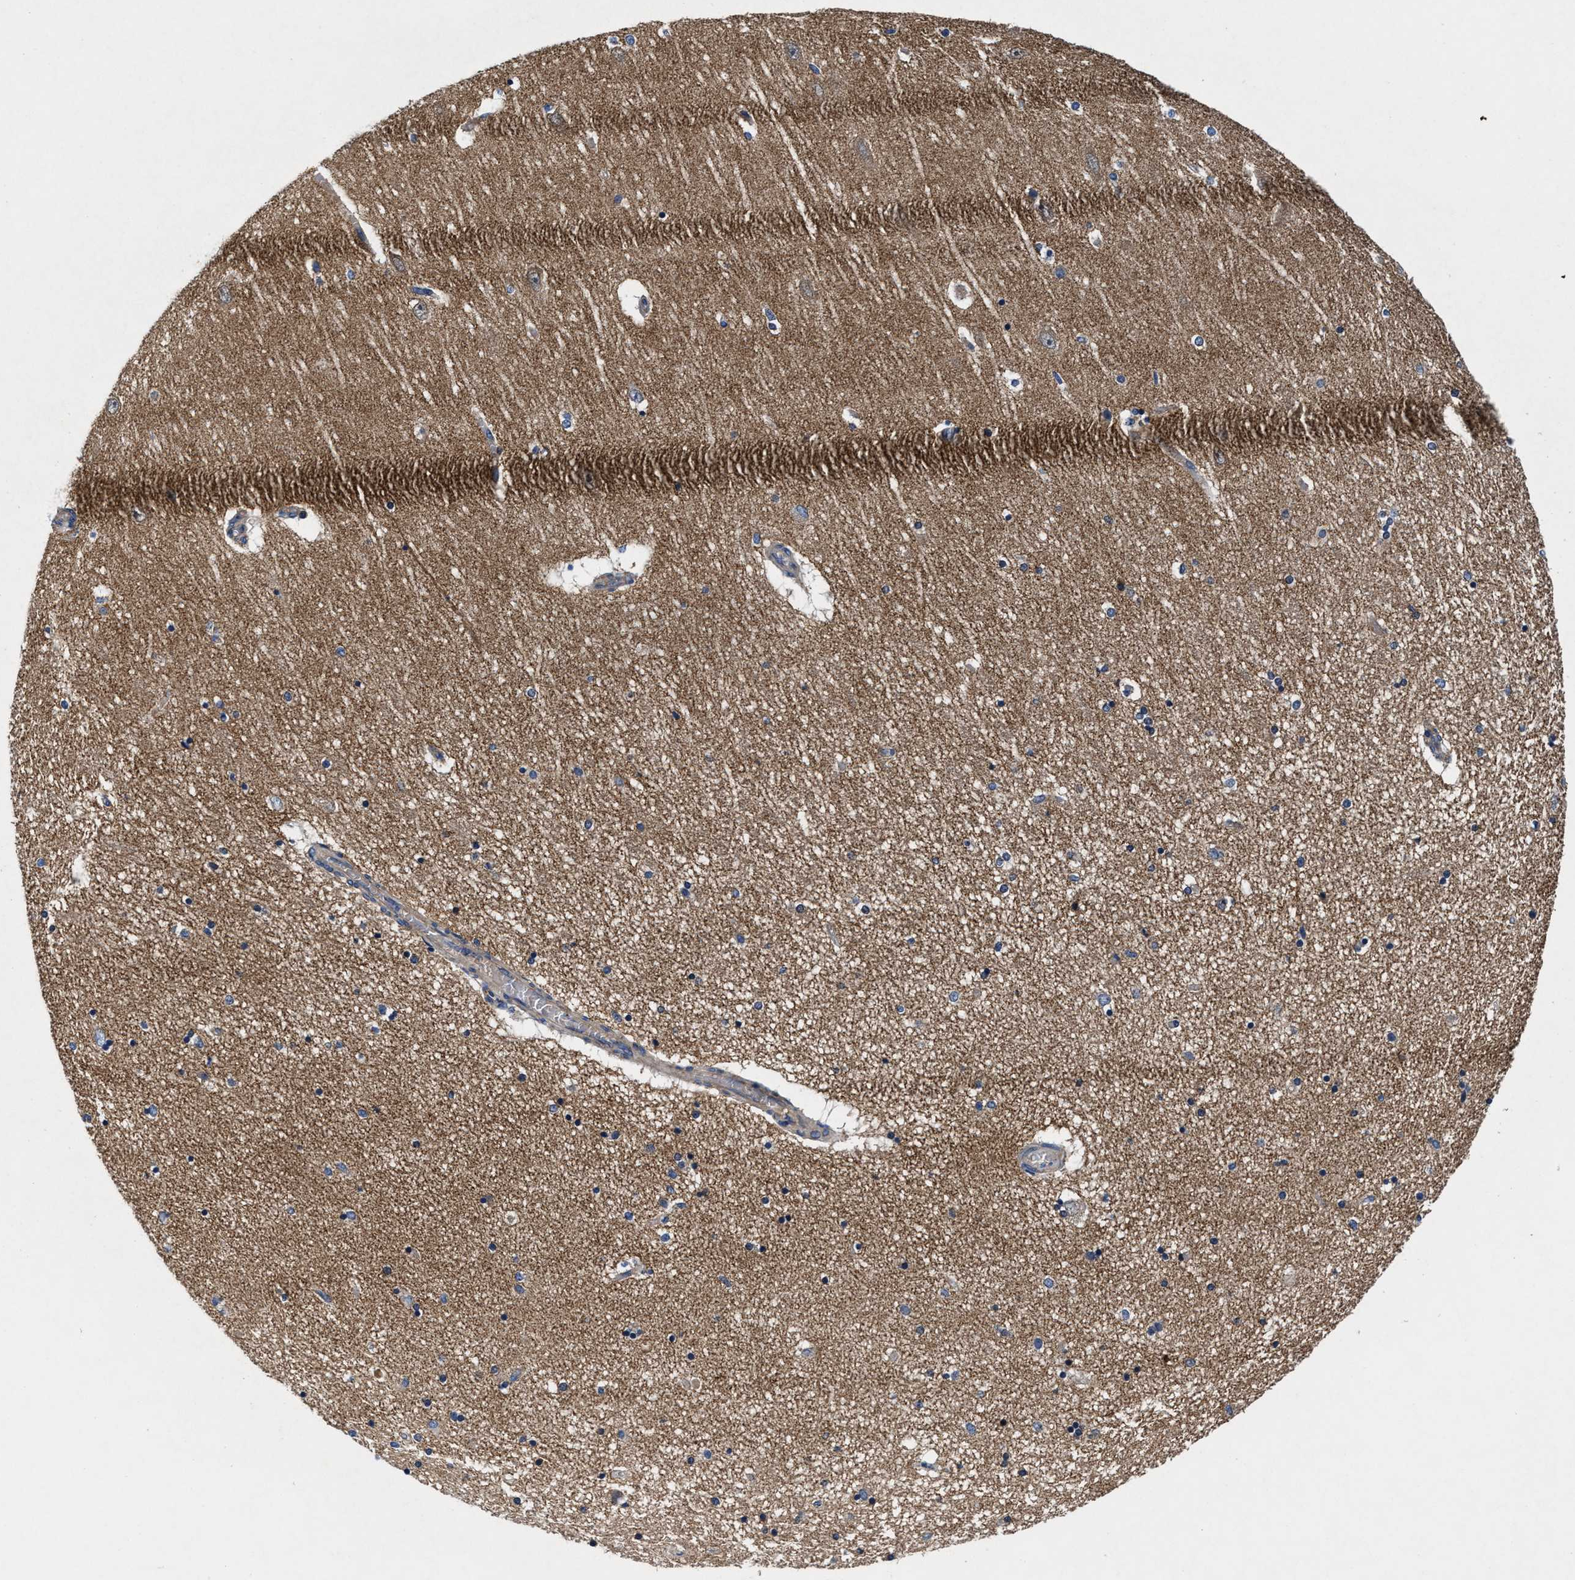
{"staining": {"intensity": "weak", "quantity": ">75%", "location": "cytoplasmic/membranous"}, "tissue": "hippocampus", "cell_type": "Glial cells", "image_type": "normal", "snomed": [{"axis": "morphology", "description": "Normal tissue, NOS"}, {"axis": "topography", "description": "Hippocampus"}], "caption": "Glial cells display low levels of weak cytoplasmic/membranous positivity in approximately >75% of cells in normal hippocampus.", "gene": "PHLPP1", "patient": {"sex": "female", "age": 54}}